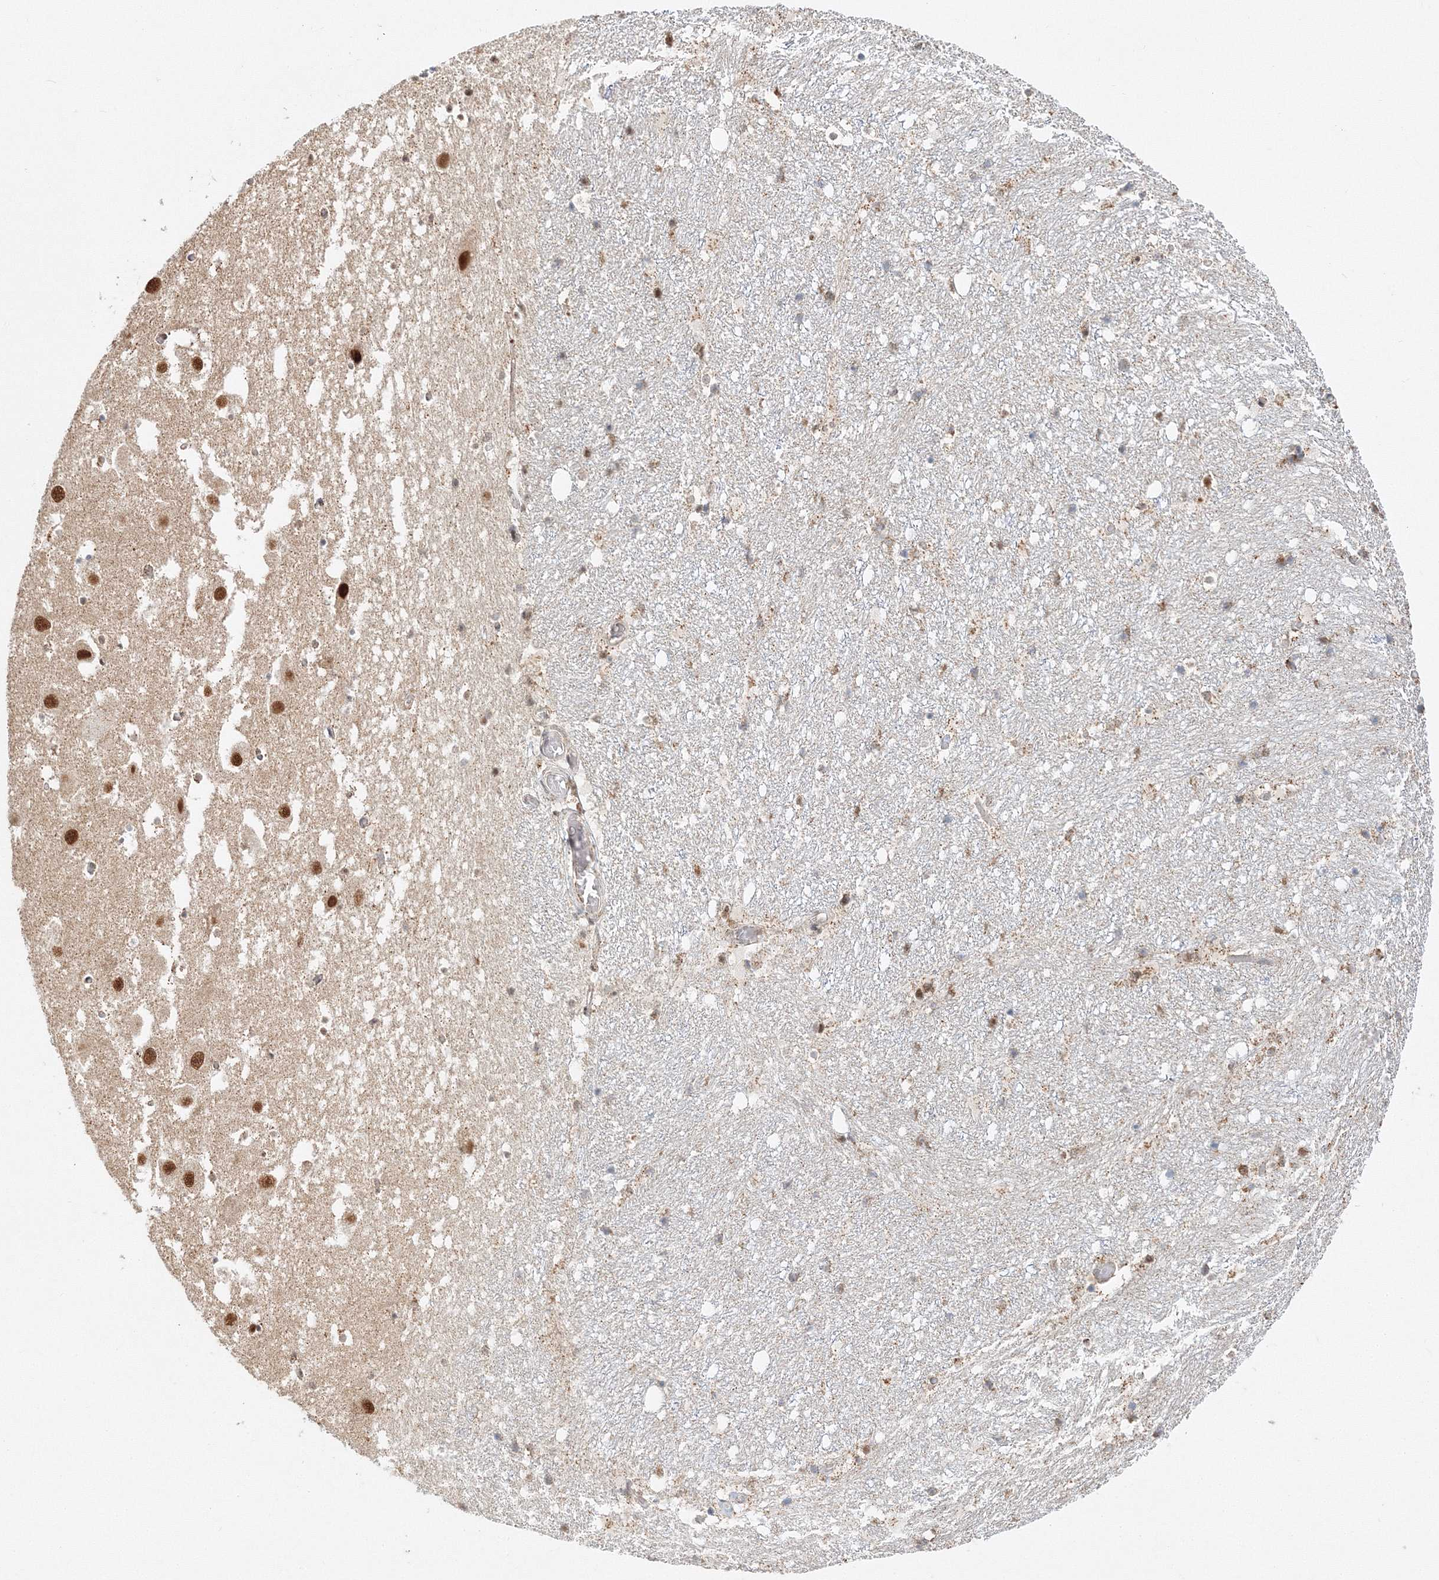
{"staining": {"intensity": "weak", "quantity": "25%-75%", "location": "cytoplasmic/membranous"}, "tissue": "hippocampus", "cell_type": "Glial cells", "image_type": "normal", "snomed": [{"axis": "morphology", "description": "Normal tissue, NOS"}, {"axis": "topography", "description": "Hippocampus"}], "caption": "IHC (DAB (3,3'-diaminobenzidine)) staining of benign hippocampus displays weak cytoplasmic/membranous protein staining in approximately 25%-75% of glial cells. (DAB = brown stain, brightfield microscopy at high magnification).", "gene": "PSMD6", "patient": {"sex": "female", "age": 52}}